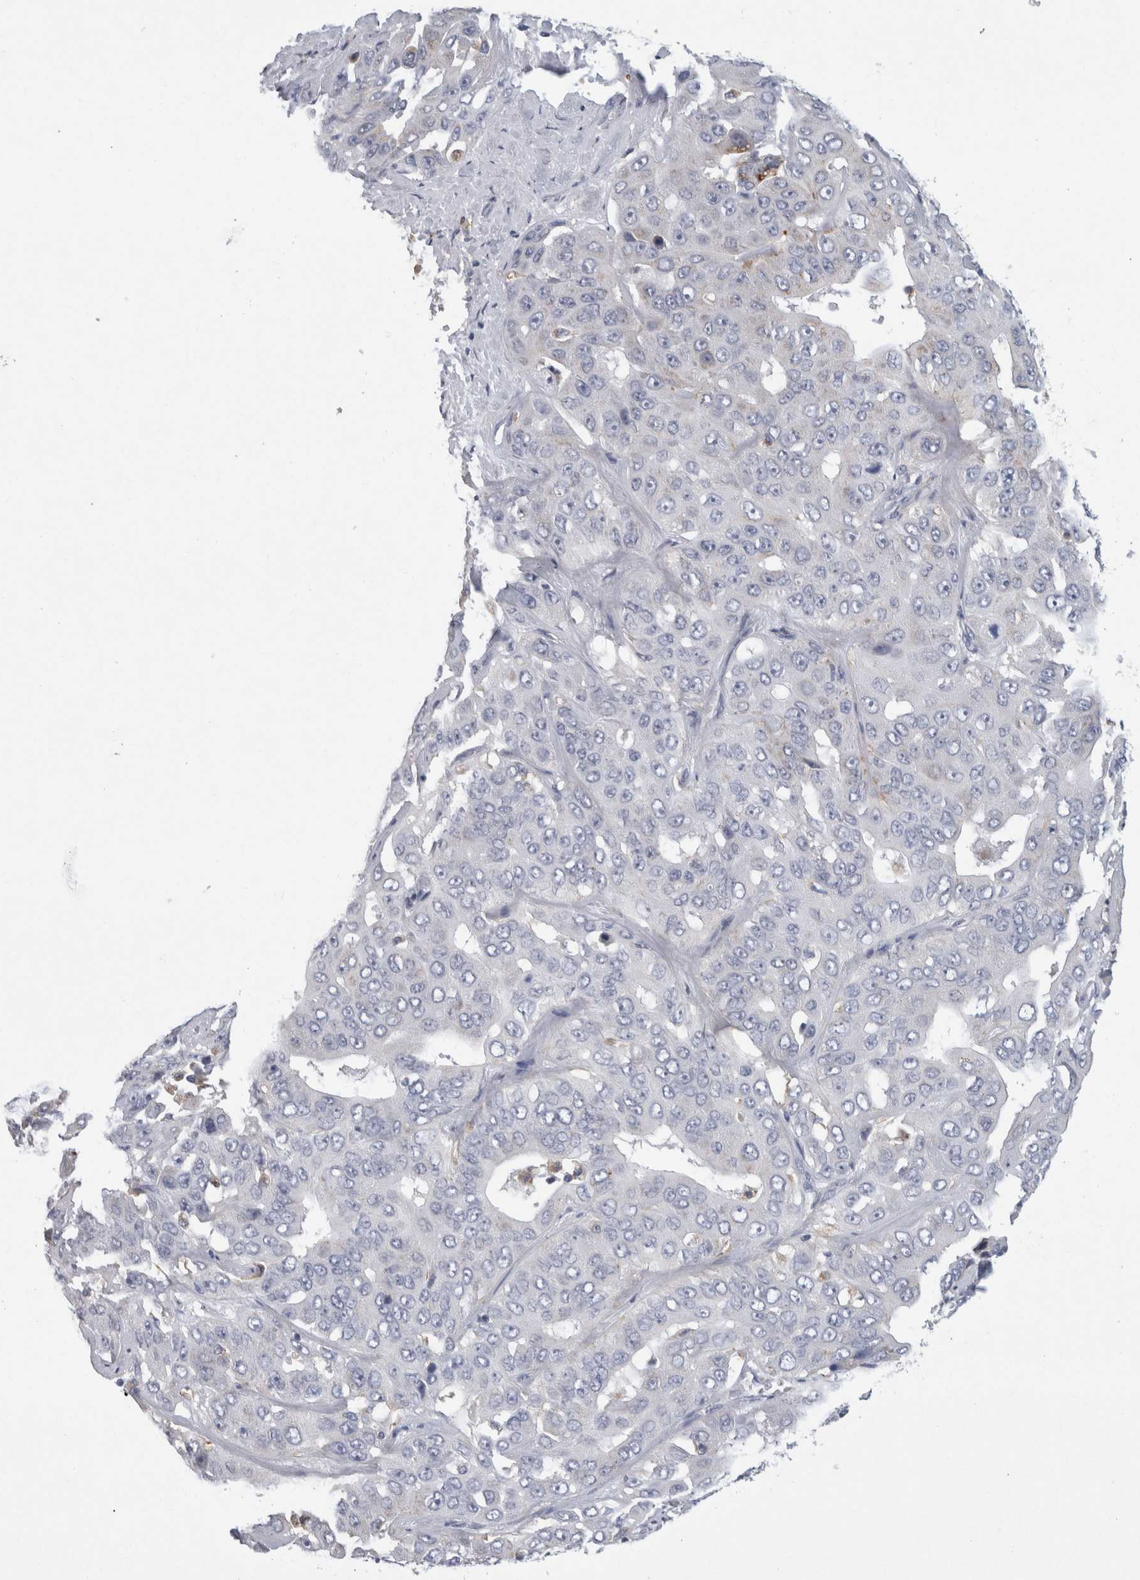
{"staining": {"intensity": "negative", "quantity": "none", "location": "none"}, "tissue": "liver cancer", "cell_type": "Tumor cells", "image_type": "cancer", "snomed": [{"axis": "morphology", "description": "Cholangiocarcinoma"}, {"axis": "topography", "description": "Liver"}], "caption": "Immunohistochemical staining of liver cholangiocarcinoma exhibits no significant expression in tumor cells. (DAB immunohistochemistry (IHC) with hematoxylin counter stain).", "gene": "CD63", "patient": {"sex": "female", "age": 52}}